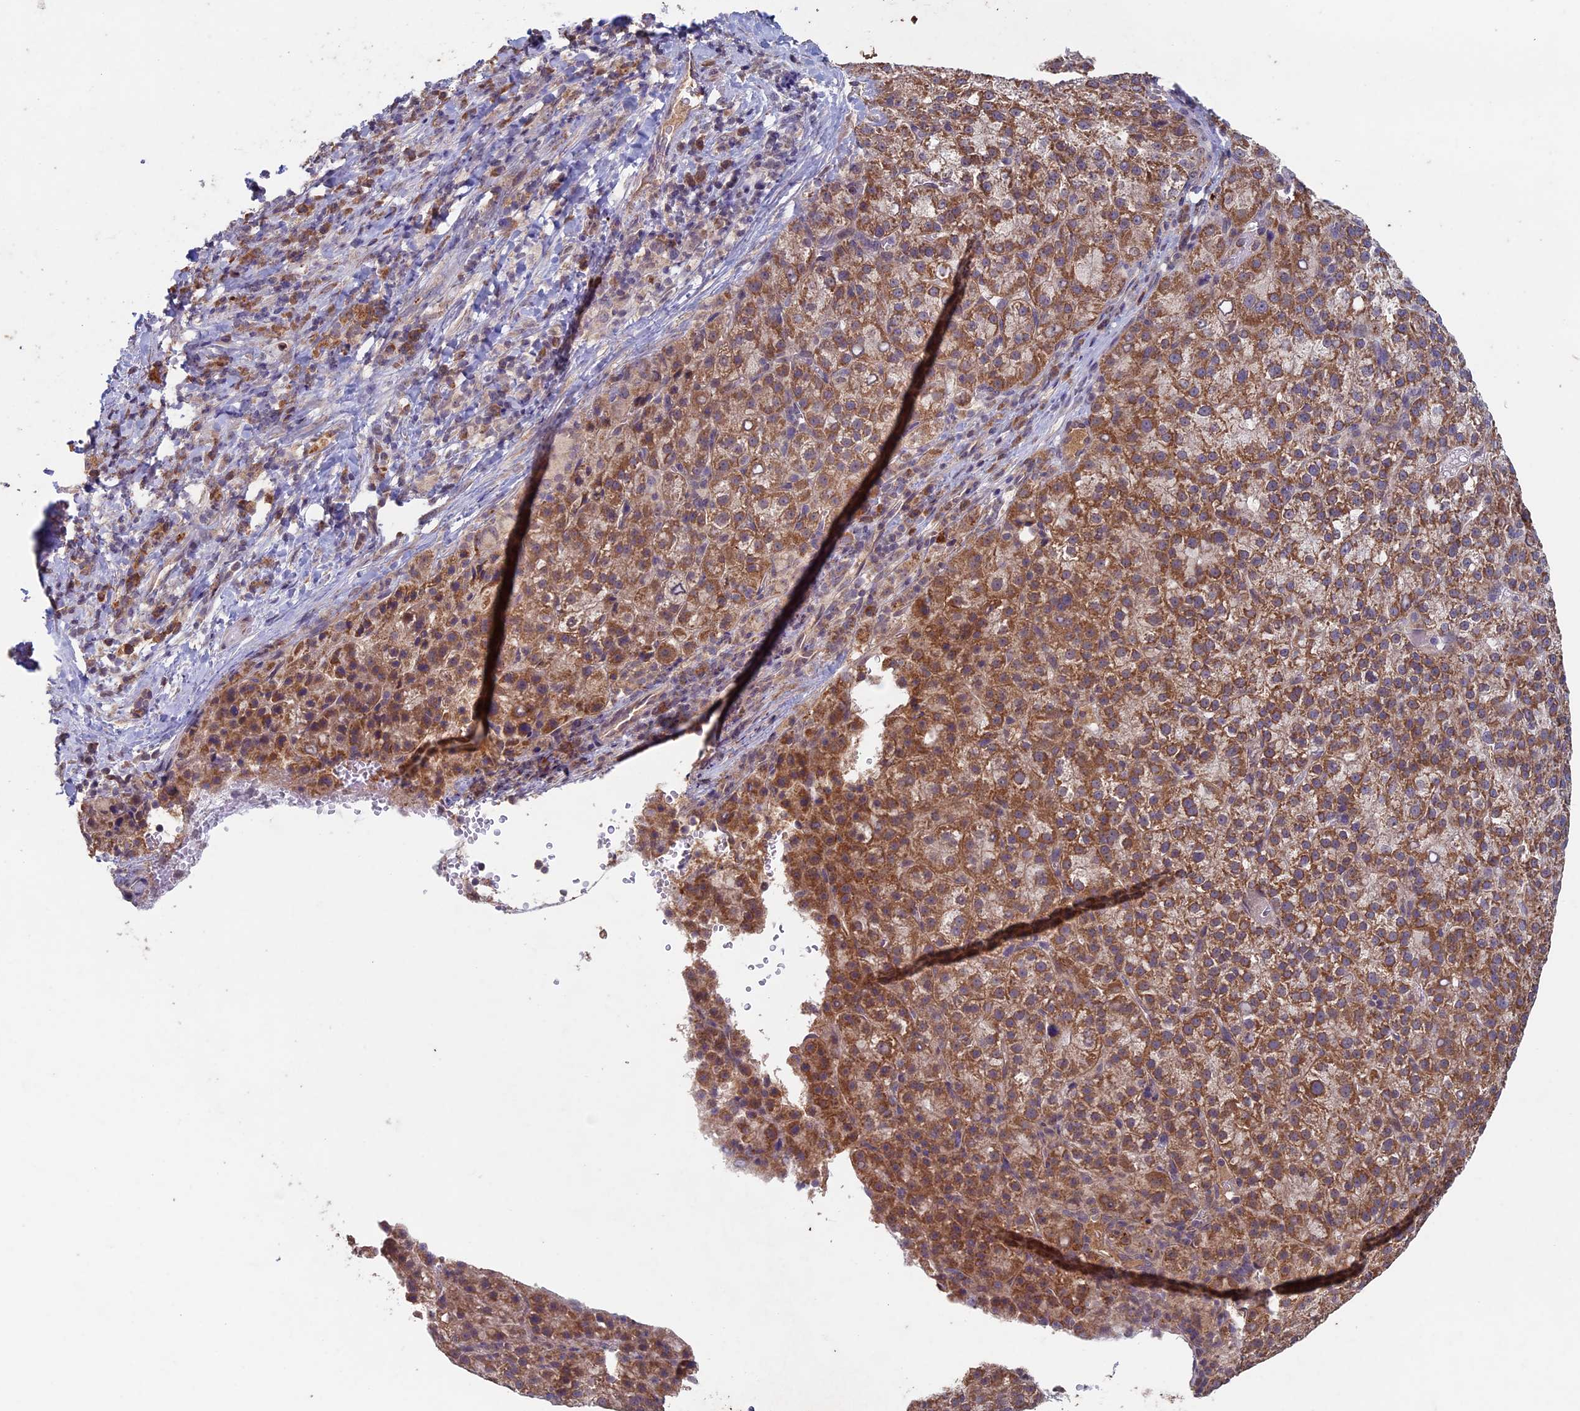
{"staining": {"intensity": "moderate", "quantity": ">75%", "location": "cytoplasmic/membranous"}, "tissue": "liver cancer", "cell_type": "Tumor cells", "image_type": "cancer", "snomed": [{"axis": "morphology", "description": "Carcinoma, Hepatocellular, NOS"}, {"axis": "topography", "description": "Liver"}], "caption": "Protein analysis of hepatocellular carcinoma (liver) tissue reveals moderate cytoplasmic/membranous positivity in approximately >75% of tumor cells.", "gene": "RCCD1", "patient": {"sex": "female", "age": 58}}